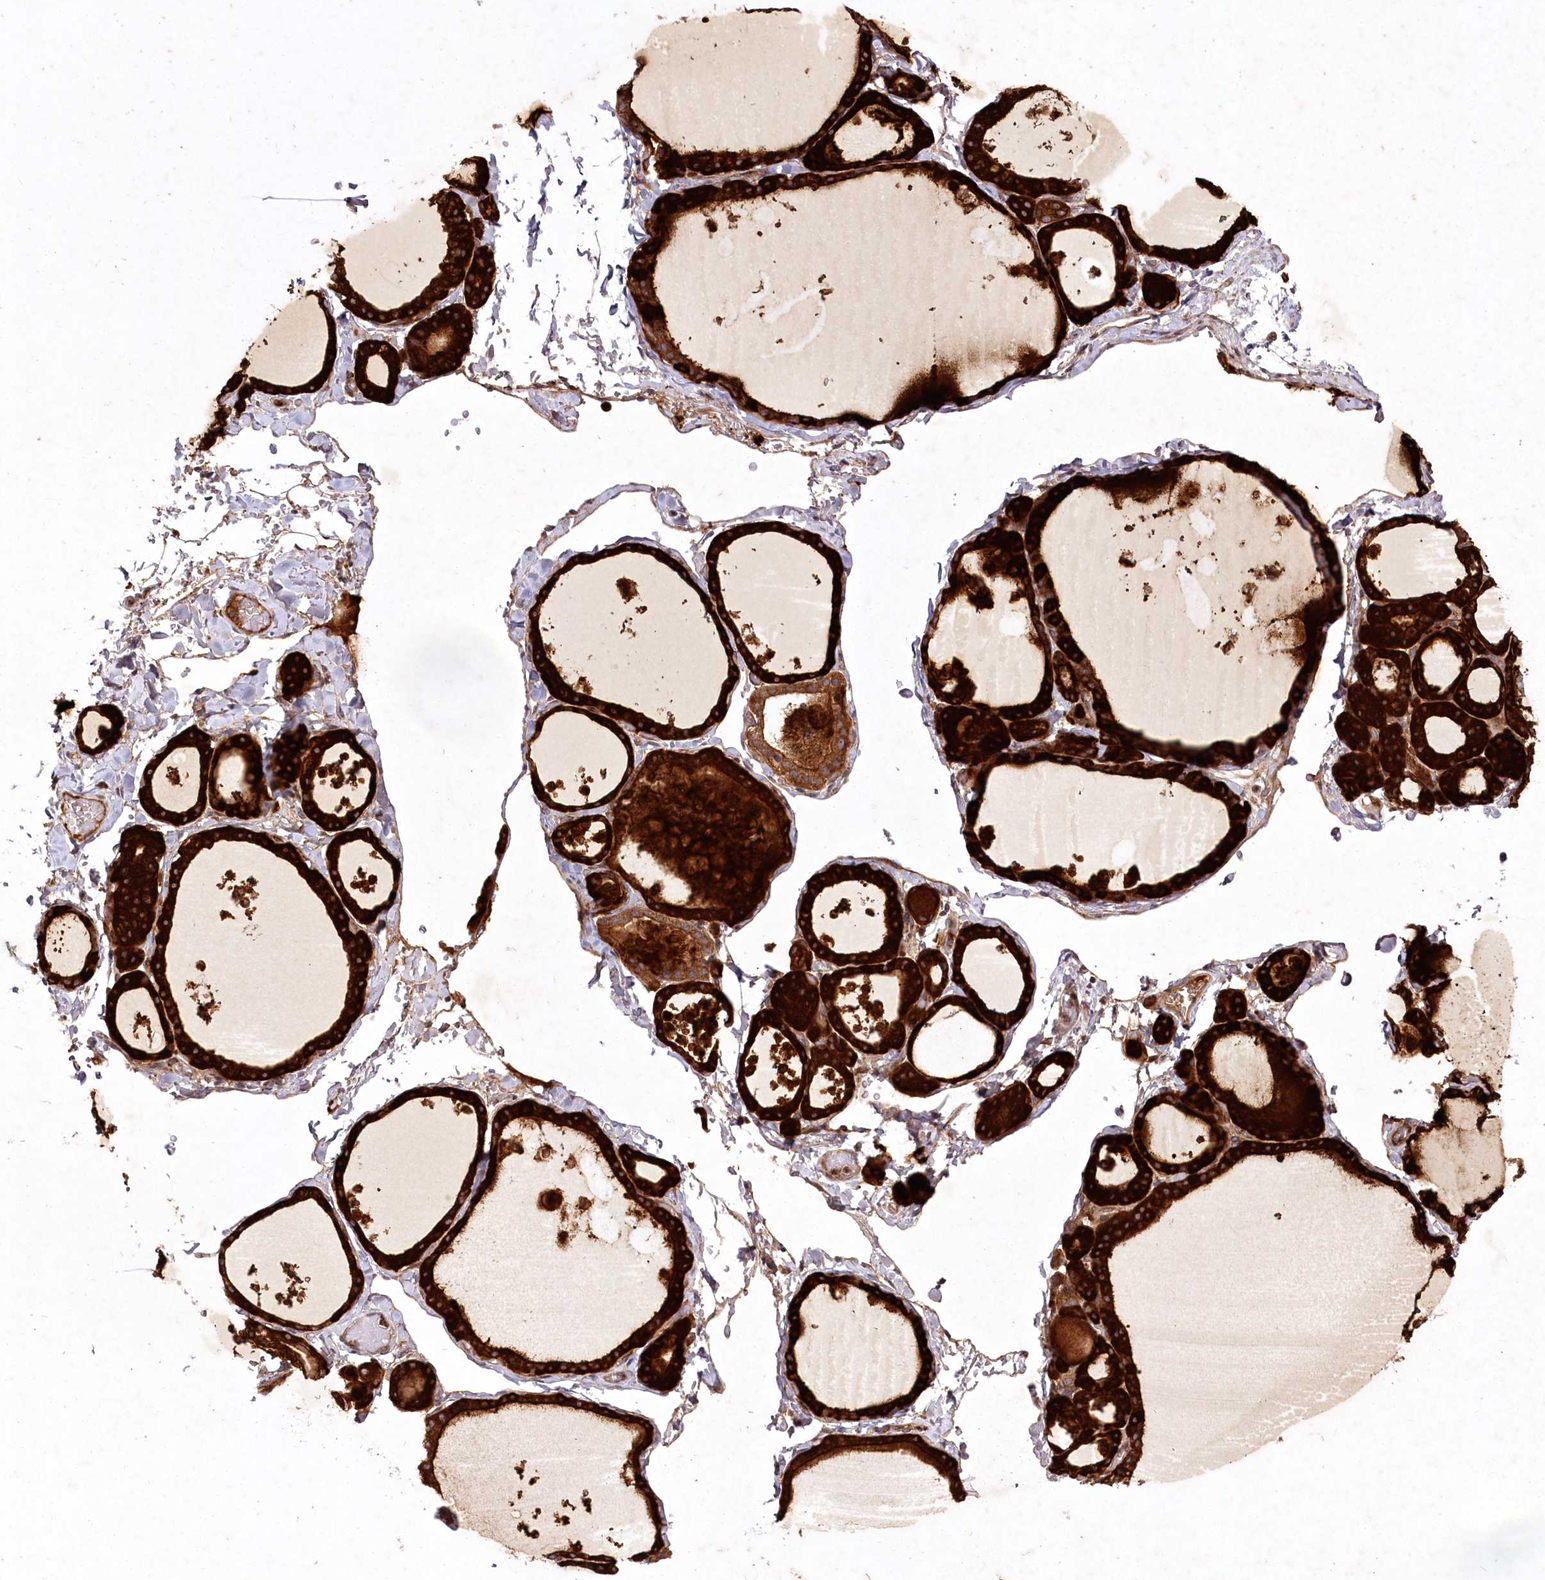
{"staining": {"intensity": "strong", "quantity": ">75%", "location": "cytoplasmic/membranous"}, "tissue": "thyroid gland", "cell_type": "Glandular cells", "image_type": "normal", "snomed": [{"axis": "morphology", "description": "Normal tissue, NOS"}, {"axis": "topography", "description": "Thyroid gland"}], "caption": "Immunohistochemical staining of benign thyroid gland reveals >75% levels of strong cytoplasmic/membranous protein positivity in about >75% of glandular cells.", "gene": "PSTK", "patient": {"sex": "male", "age": 56}}